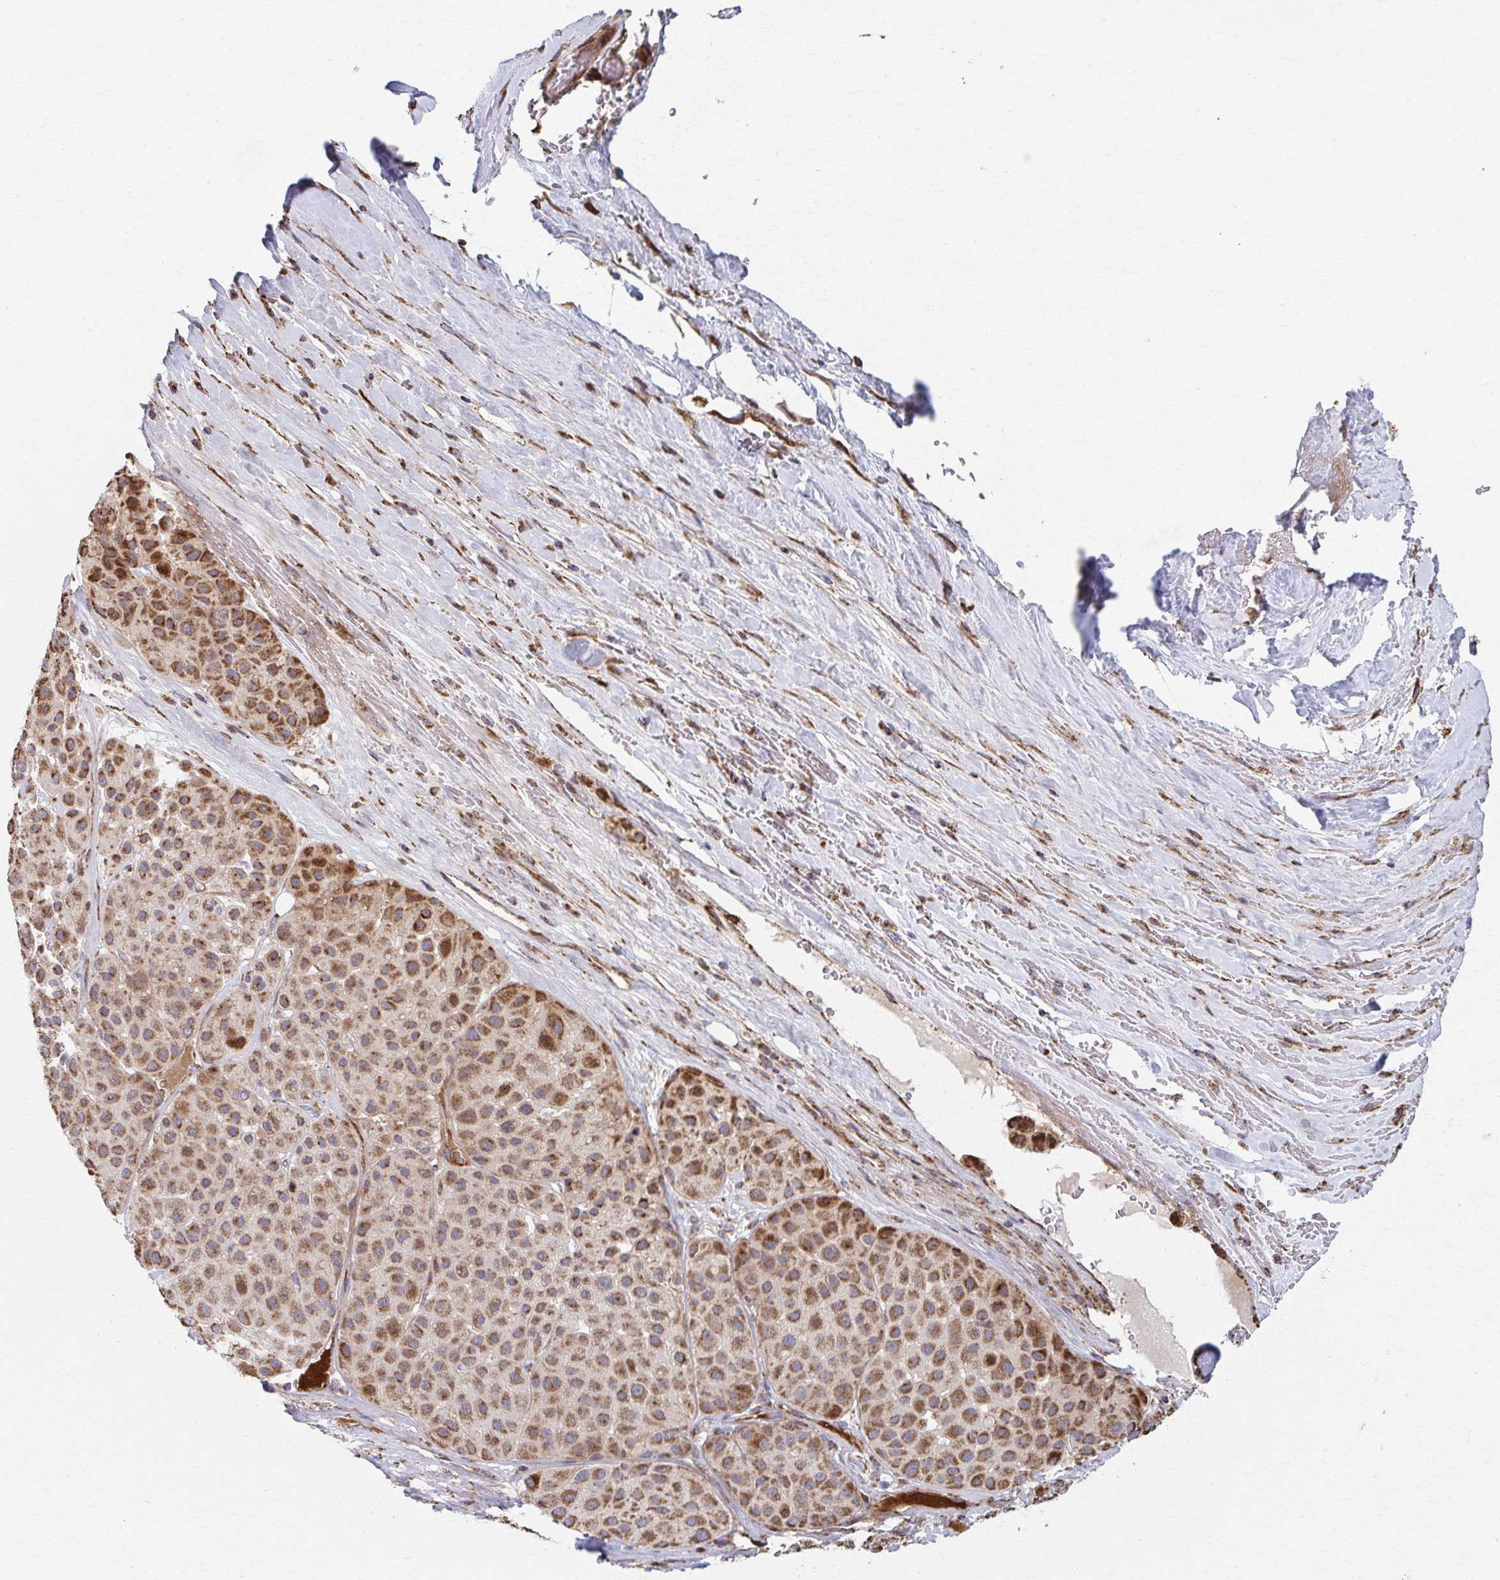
{"staining": {"intensity": "moderate", "quantity": ">75%", "location": "cytoplasmic/membranous"}, "tissue": "melanoma", "cell_type": "Tumor cells", "image_type": "cancer", "snomed": [{"axis": "morphology", "description": "Malignant melanoma, Metastatic site"}, {"axis": "topography", "description": "Smooth muscle"}], "caption": "DAB immunohistochemical staining of human melanoma exhibits moderate cytoplasmic/membranous protein staining in approximately >75% of tumor cells.", "gene": "SAT1", "patient": {"sex": "male", "age": 41}}